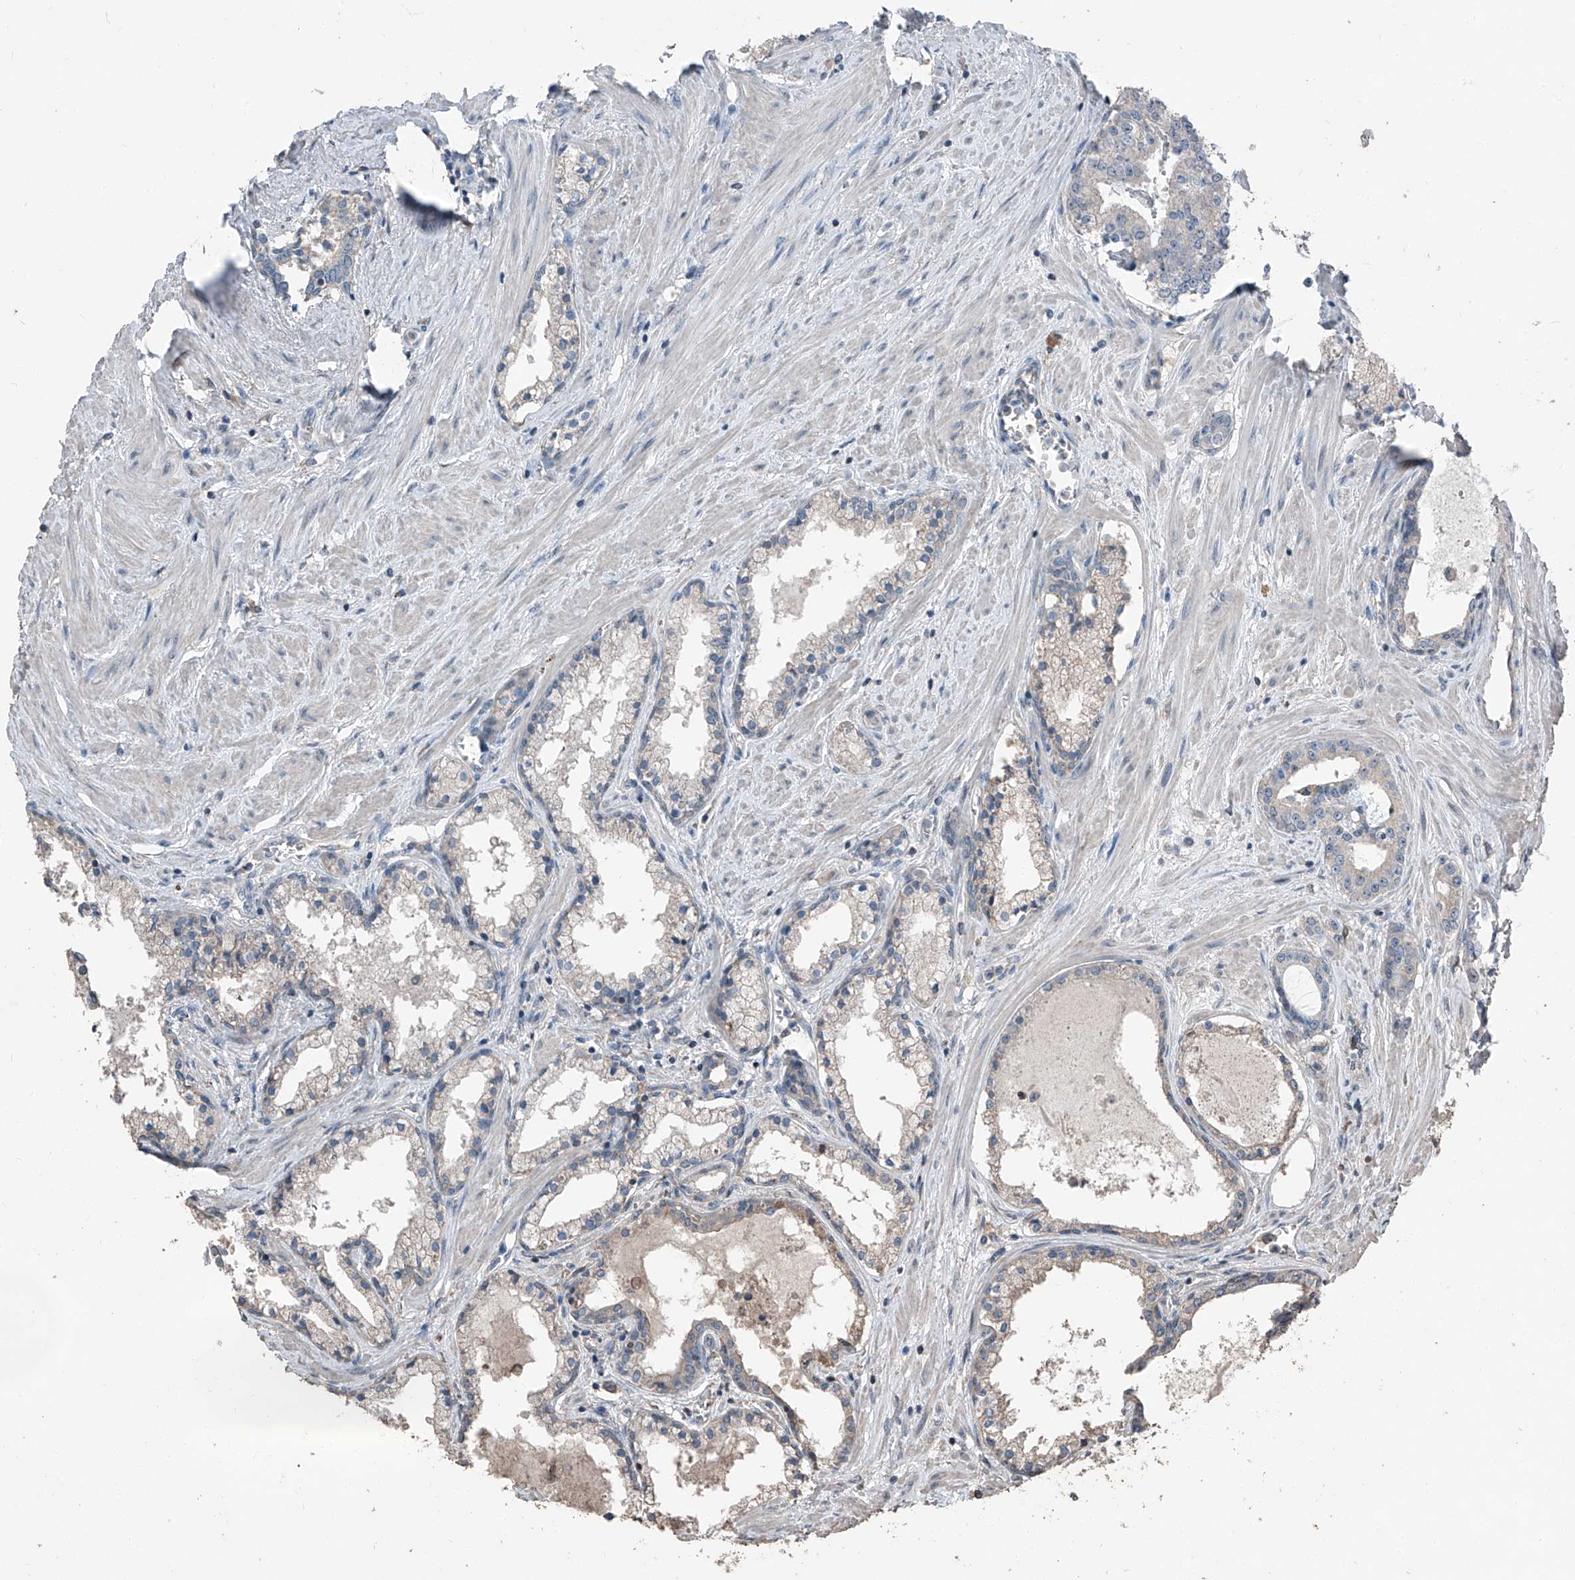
{"staining": {"intensity": "negative", "quantity": "none", "location": "none"}, "tissue": "prostate cancer", "cell_type": "Tumor cells", "image_type": "cancer", "snomed": [{"axis": "morphology", "description": "Adenocarcinoma, High grade"}, {"axis": "topography", "description": "Prostate"}], "caption": "The IHC histopathology image has no significant staining in tumor cells of prostate adenocarcinoma (high-grade) tissue.", "gene": "MAMLD1", "patient": {"sex": "male", "age": 58}}